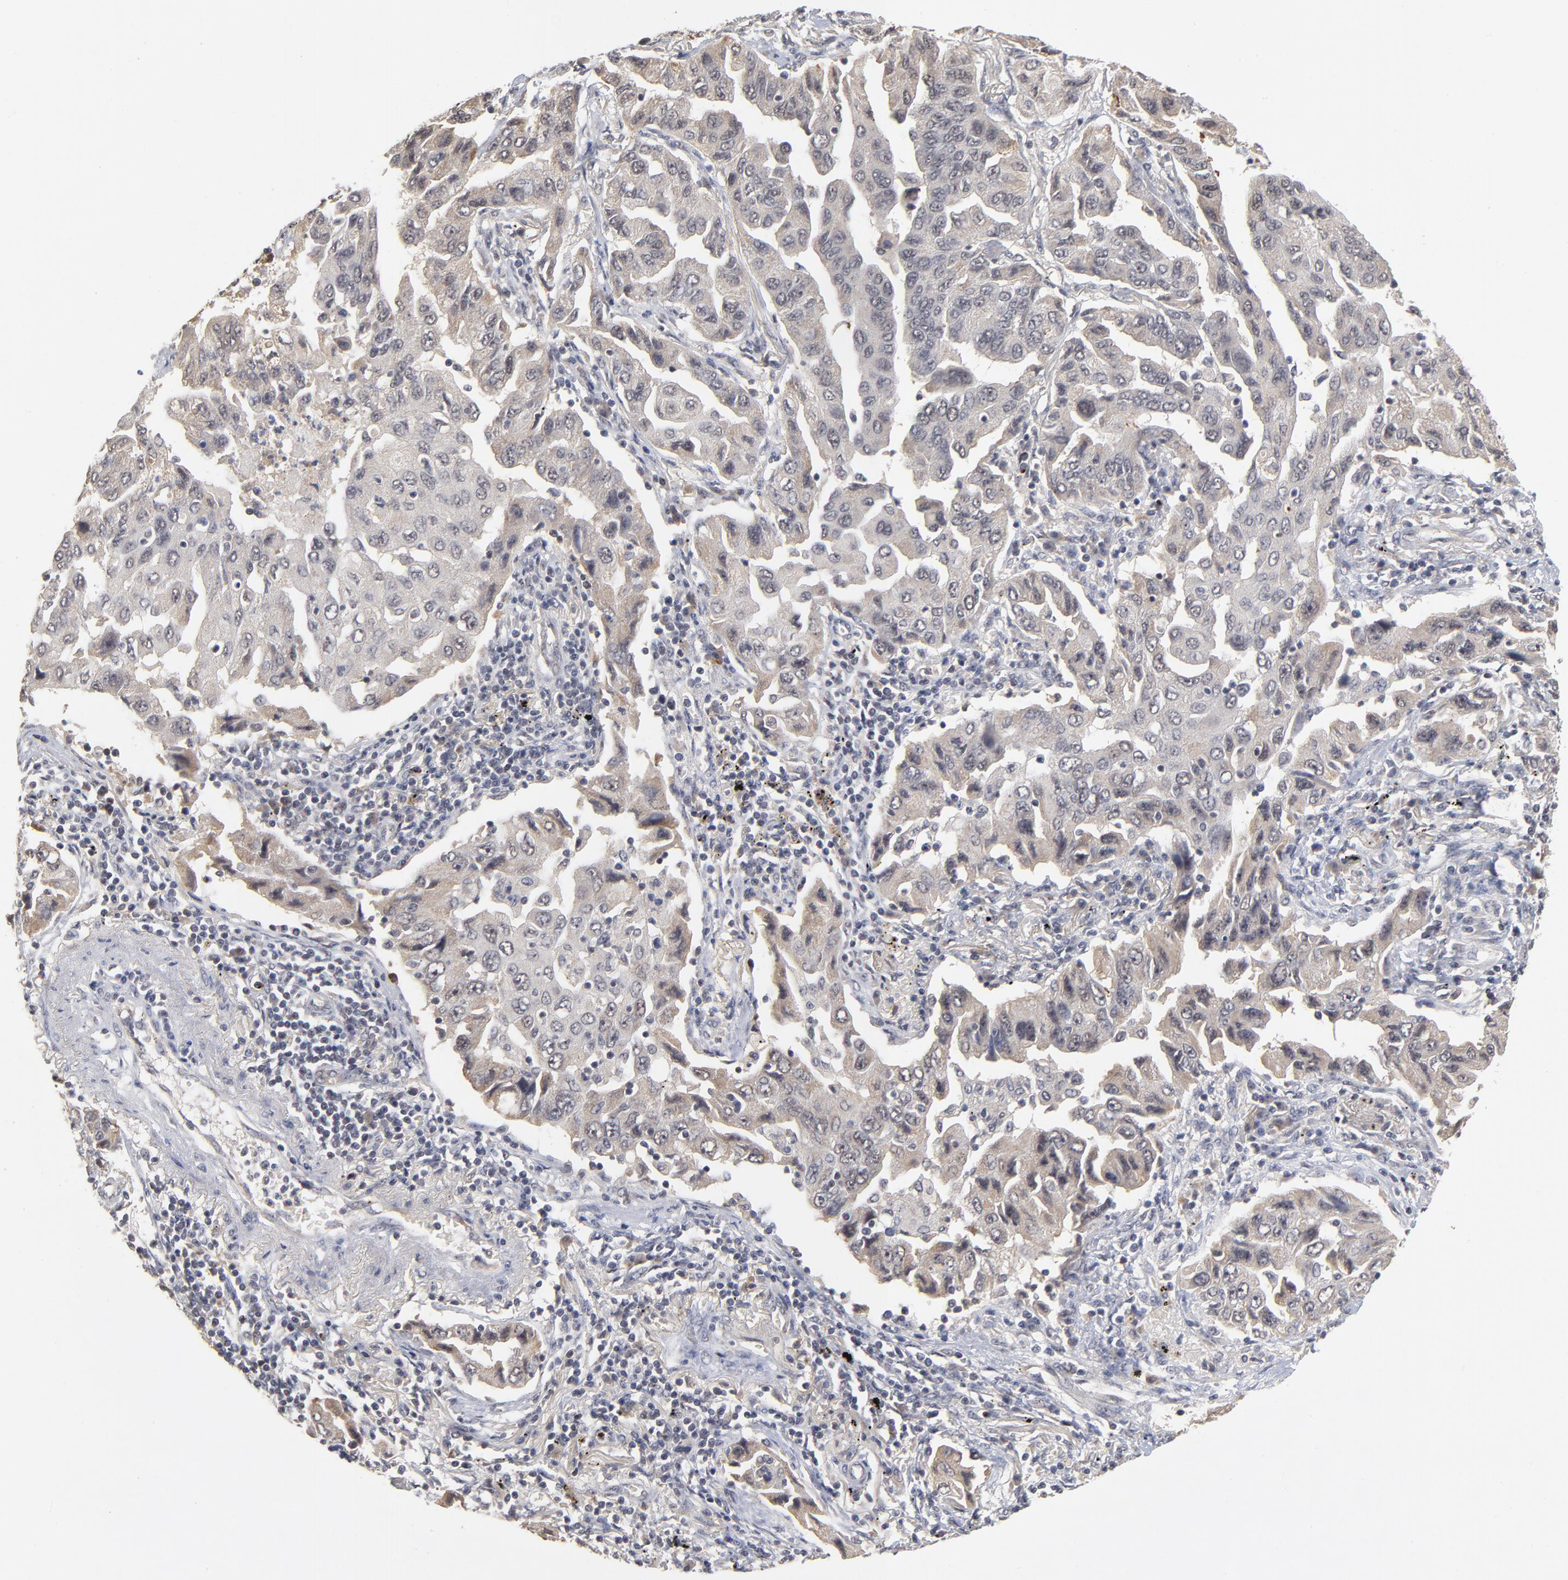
{"staining": {"intensity": "moderate", "quantity": ">75%", "location": "cytoplasmic/membranous"}, "tissue": "lung cancer", "cell_type": "Tumor cells", "image_type": "cancer", "snomed": [{"axis": "morphology", "description": "Adenocarcinoma, NOS"}, {"axis": "topography", "description": "Lung"}], "caption": "This photomicrograph exhibits immunohistochemistry (IHC) staining of human lung cancer, with medium moderate cytoplasmic/membranous expression in approximately >75% of tumor cells.", "gene": "WSB1", "patient": {"sex": "female", "age": 65}}